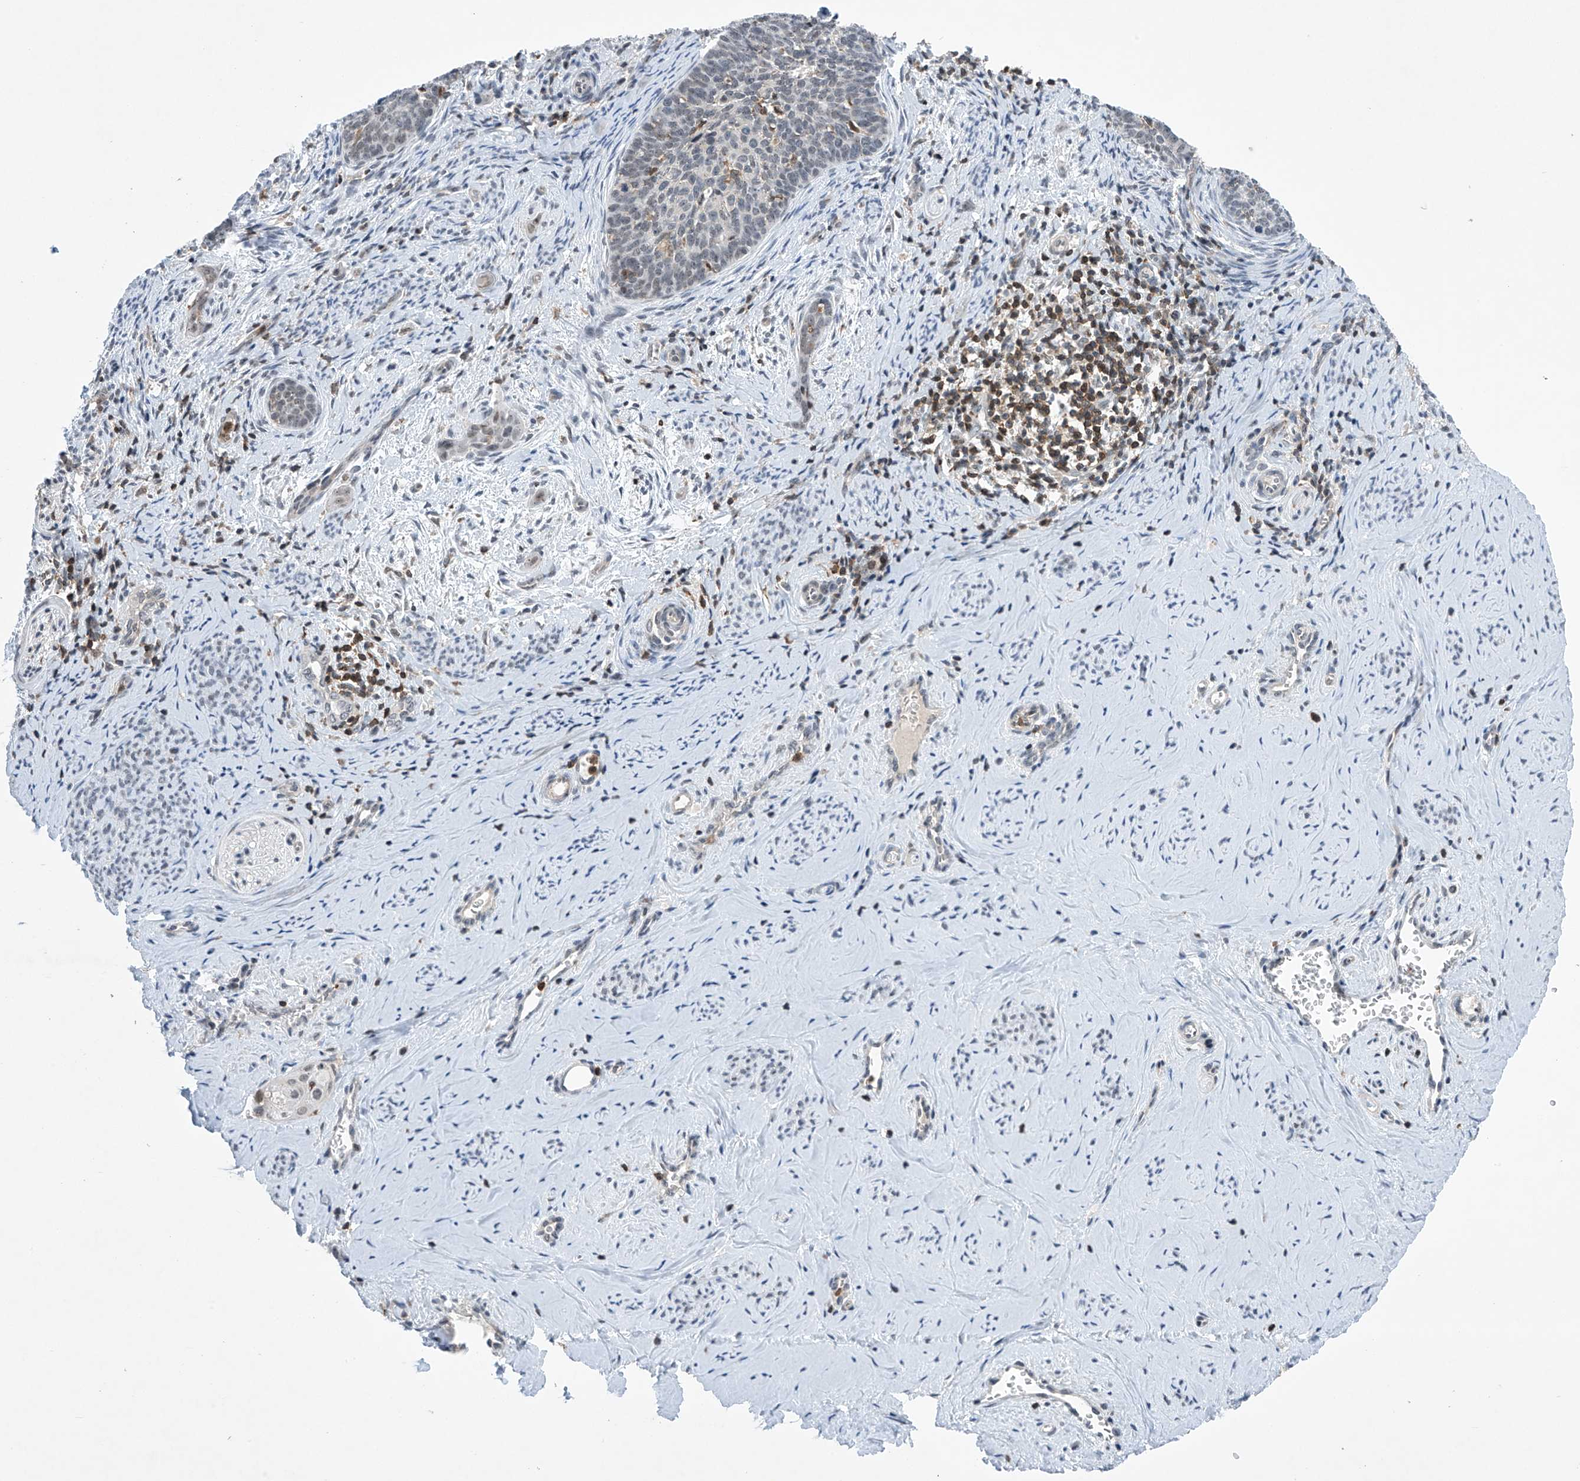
{"staining": {"intensity": "weak", "quantity": "<25%", "location": "nuclear"}, "tissue": "cervical cancer", "cell_type": "Tumor cells", "image_type": "cancer", "snomed": [{"axis": "morphology", "description": "Squamous cell carcinoma, NOS"}, {"axis": "topography", "description": "Cervix"}], "caption": "Tumor cells are negative for protein expression in human cervical cancer (squamous cell carcinoma).", "gene": "MSL3", "patient": {"sex": "female", "age": 33}}